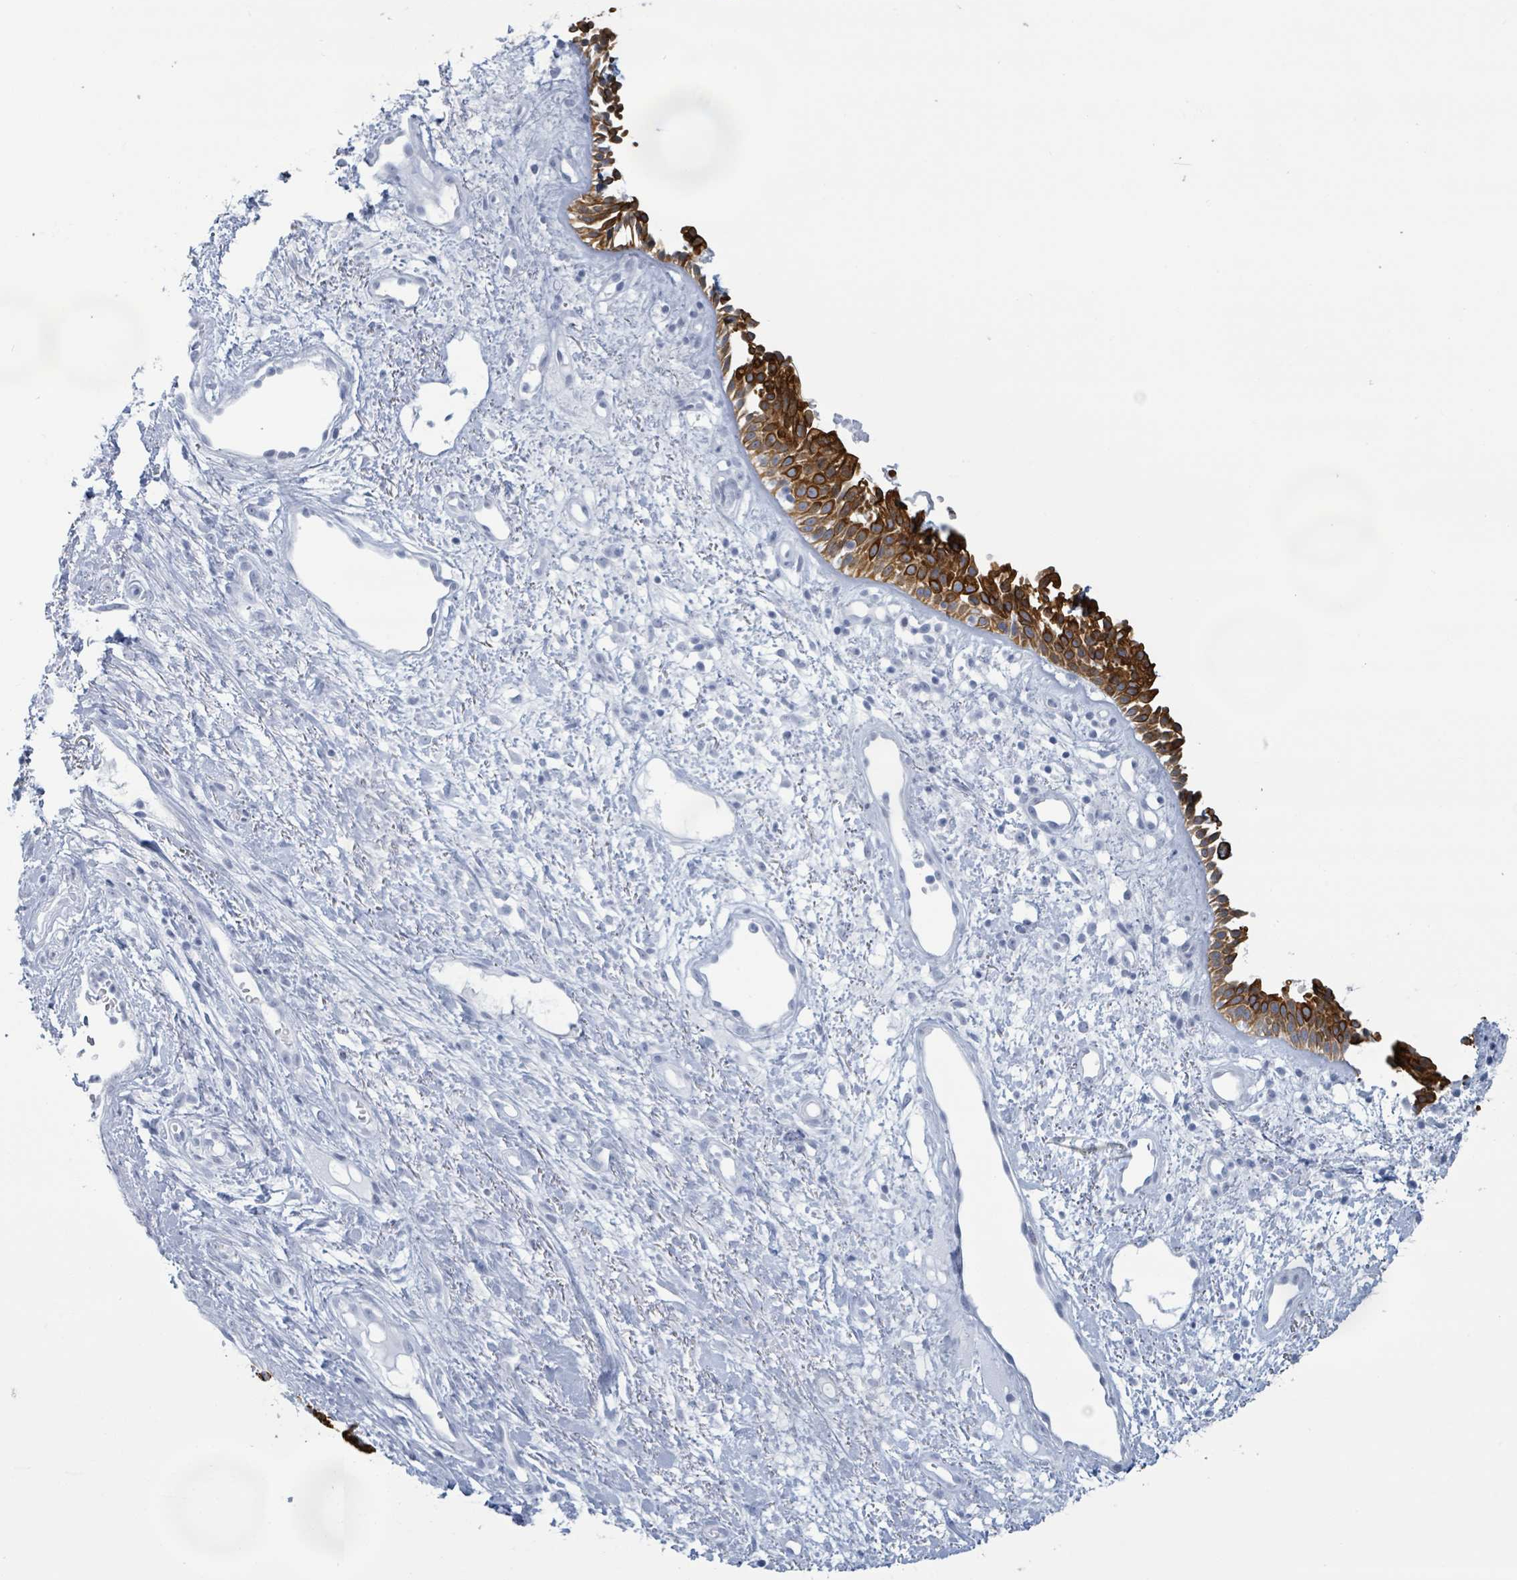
{"staining": {"intensity": "strong", "quantity": ">75%", "location": "cytoplasmic/membranous"}, "tissue": "nasopharynx", "cell_type": "Respiratory epithelial cells", "image_type": "normal", "snomed": [{"axis": "morphology", "description": "Normal tissue, NOS"}, {"axis": "topography", "description": "Cartilage tissue"}, {"axis": "topography", "description": "Nasopharynx"}, {"axis": "topography", "description": "Thyroid gland"}], "caption": "IHC photomicrograph of normal human nasopharynx stained for a protein (brown), which demonstrates high levels of strong cytoplasmic/membranous staining in about >75% of respiratory epithelial cells.", "gene": "KRT8", "patient": {"sex": "male", "age": 63}}